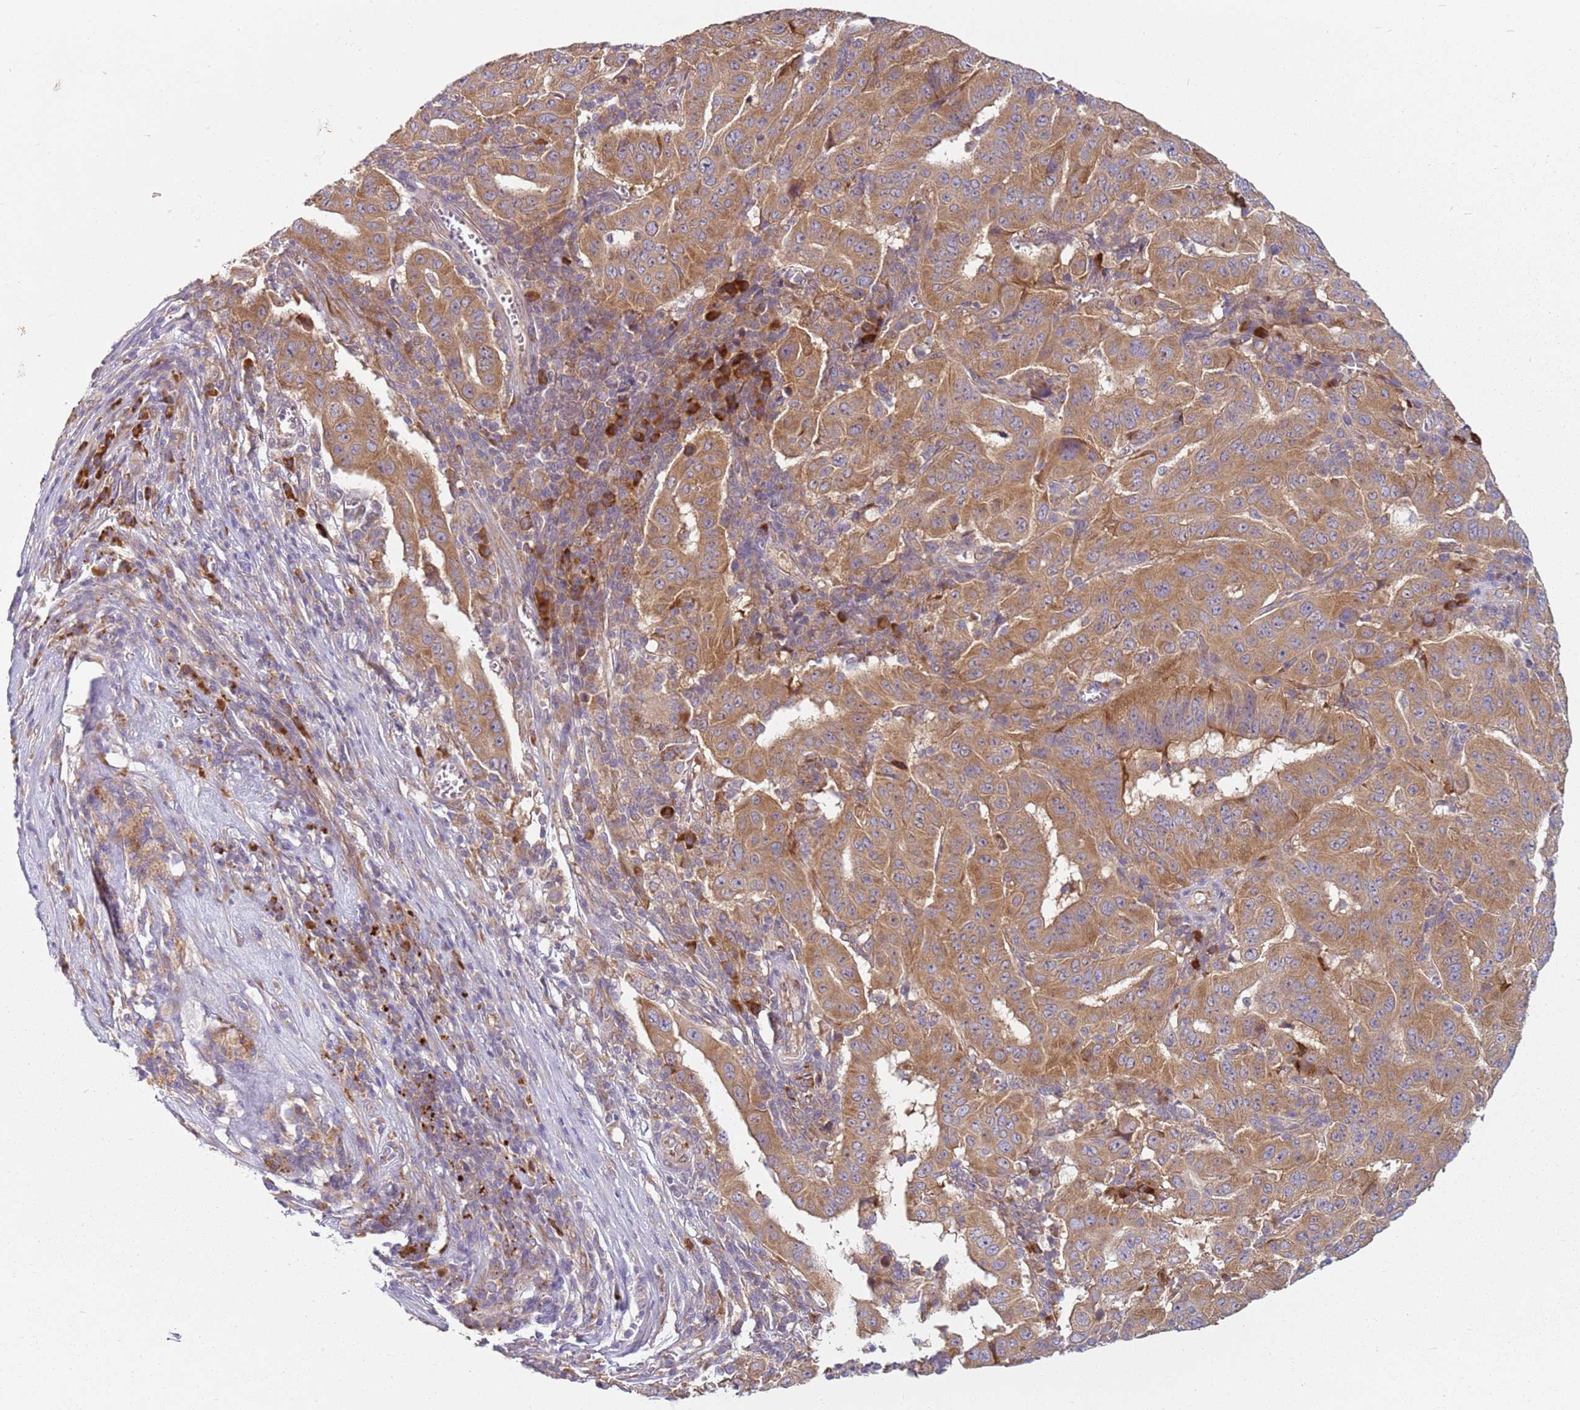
{"staining": {"intensity": "moderate", "quantity": ">75%", "location": "cytoplasmic/membranous"}, "tissue": "pancreatic cancer", "cell_type": "Tumor cells", "image_type": "cancer", "snomed": [{"axis": "morphology", "description": "Adenocarcinoma, NOS"}, {"axis": "topography", "description": "Pancreas"}], "caption": "Human pancreatic cancer (adenocarcinoma) stained with a brown dye reveals moderate cytoplasmic/membranous positive expression in about >75% of tumor cells.", "gene": "RPS28", "patient": {"sex": "male", "age": 63}}